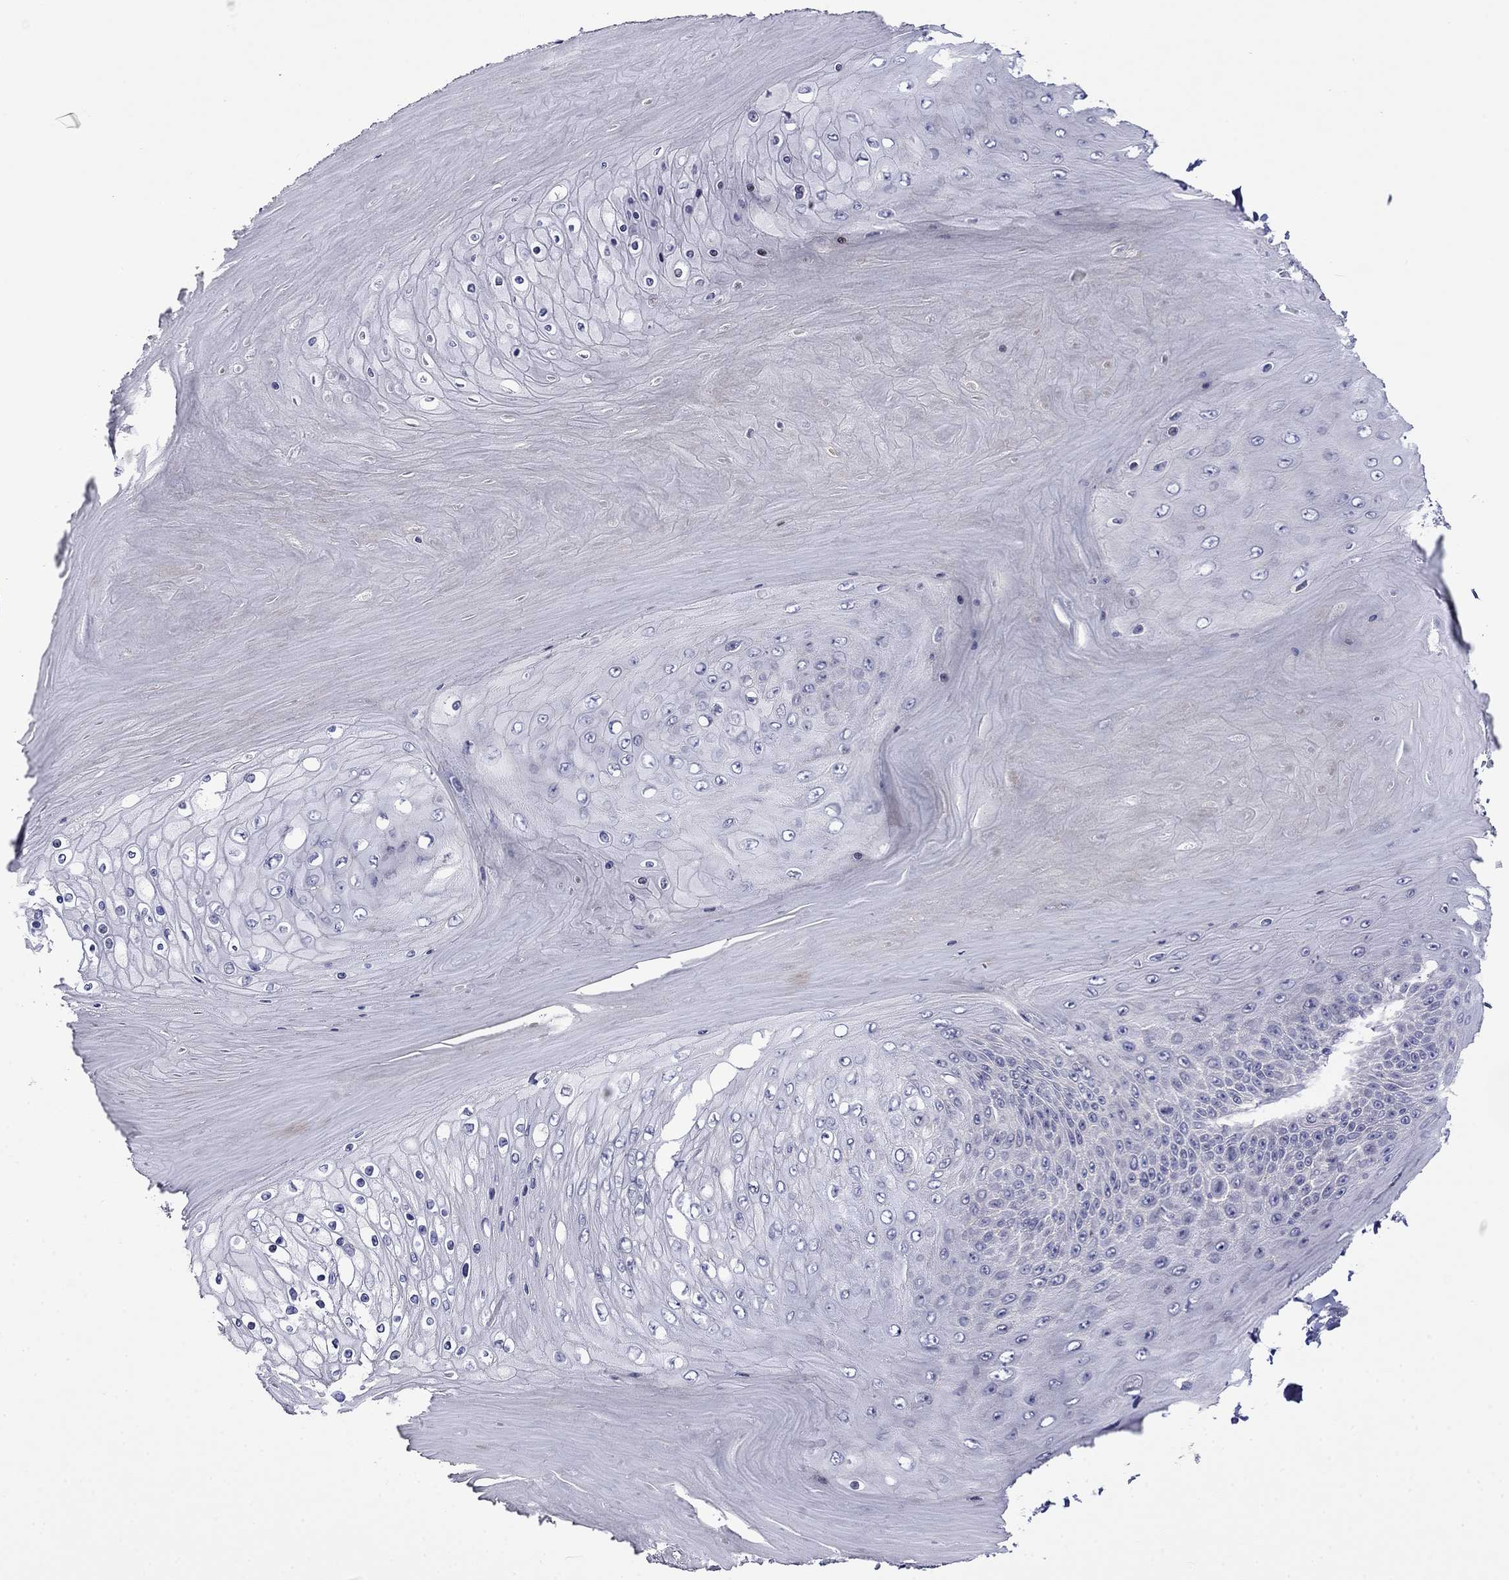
{"staining": {"intensity": "negative", "quantity": "none", "location": "none"}, "tissue": "skin cancer", "cell_type": "Tumor cells", "image_type": "cancer", "snomed": [{"axis": "morphology", "description": "Squamous cell carcinoma, NOS"}, {"axis": "topography", "description": "Skin"}], "caption": "Immunohistochemistry micrograph of human skin squamous cell carcinoma stained for a protein (brown), which displays no staining in tumor cells. (Immunohistochemistry, brightfield microscopy, high magnification).", "gene": "PRR18", "patient": {"sex": "male", "age": 62}}